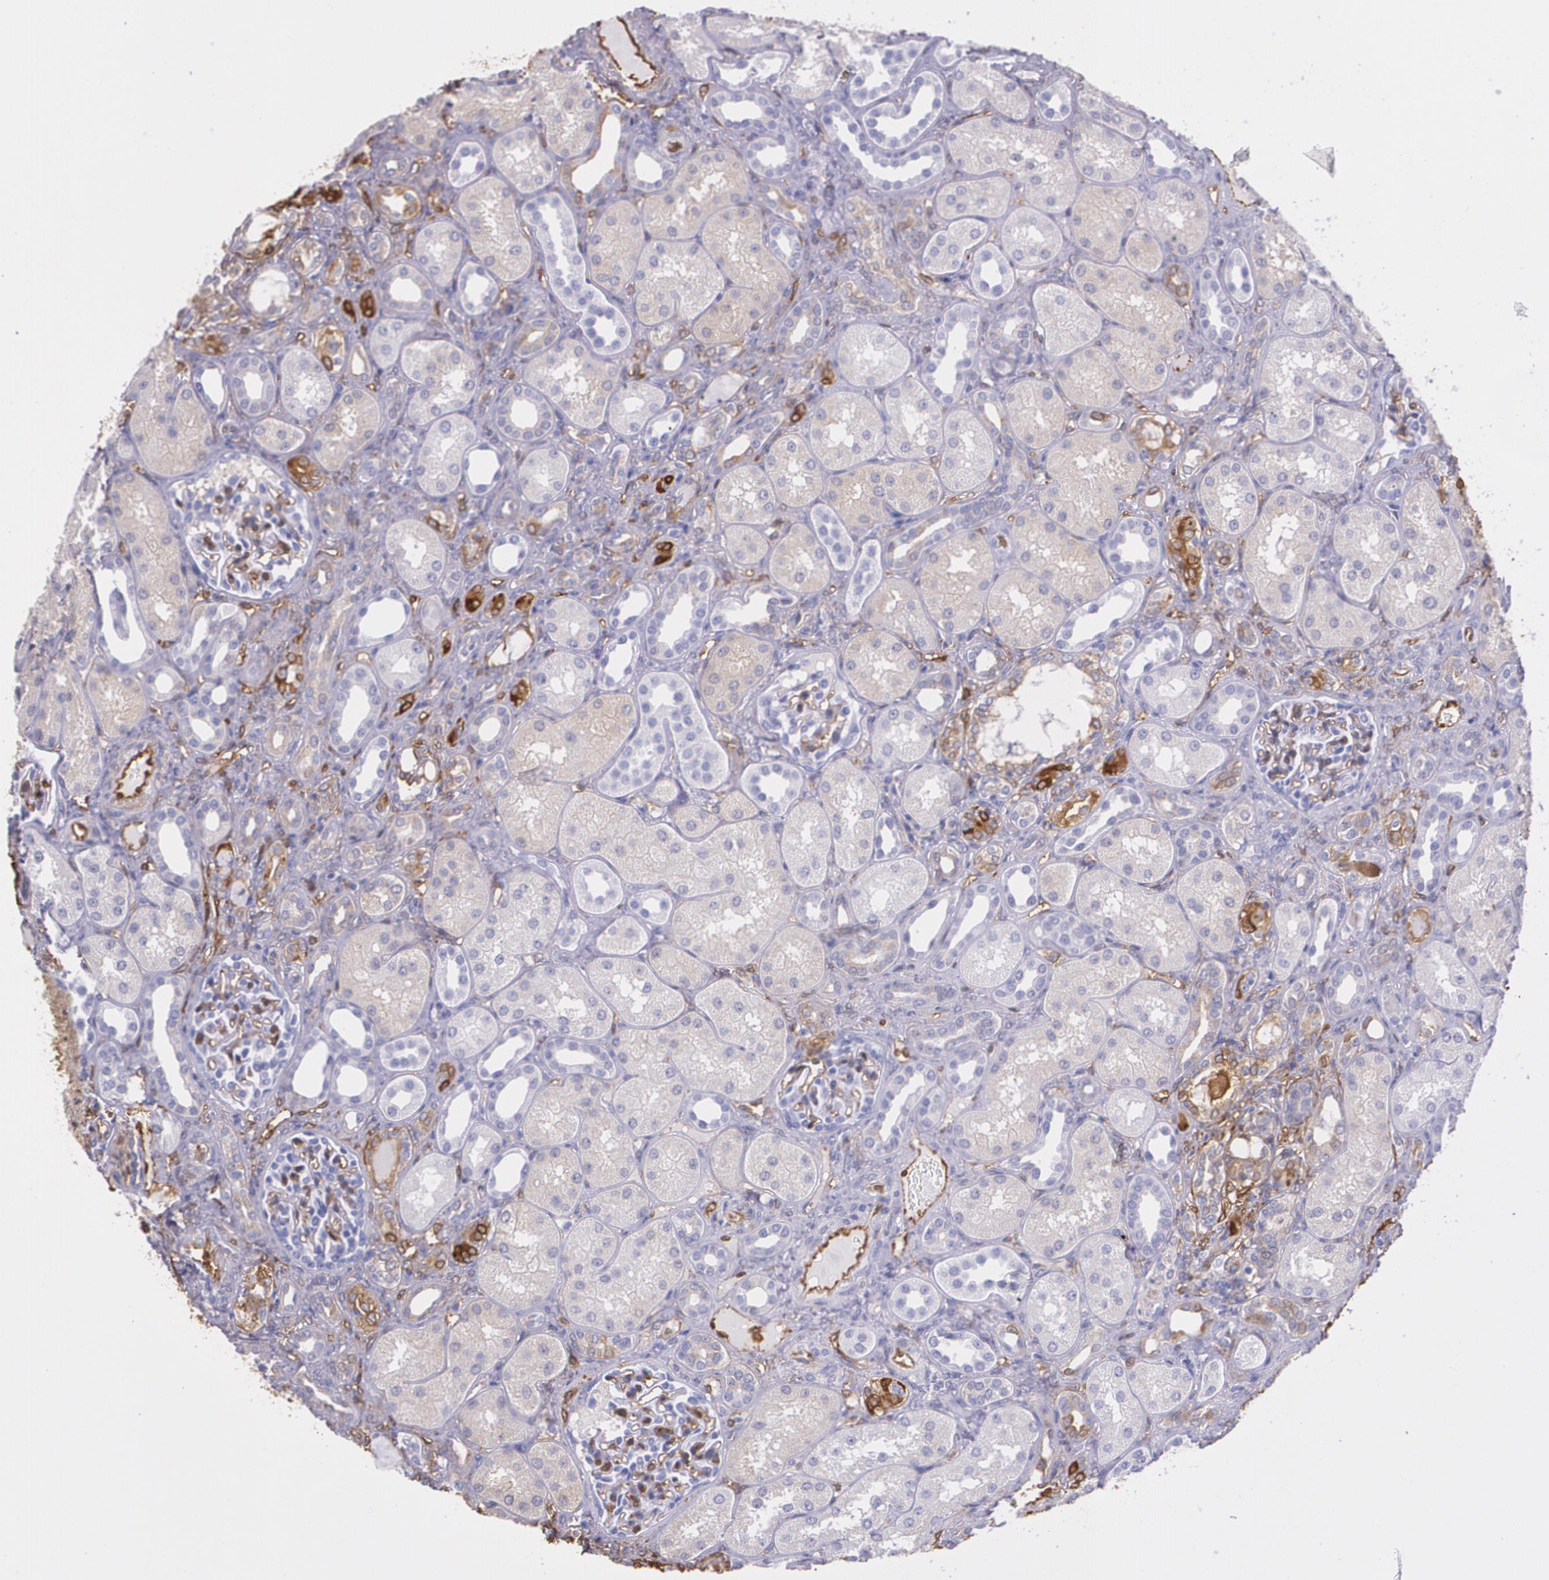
{"staining": {"intensity": "moderate", "quantity": "25%-75%", "location": "cytoplasmic/membranous"}, "tissue": "kidney", "cell_type": "Cells in glomeruli", "image_type": "normal", "snomed": [{"axis": "morphology", "description": "Normal tissue, NOS"}, {"axis": "topography", "description": "Kidney"}], "caption": "Cells in glomeruli reveal medium levels of moderate cytoplasmic/membranous positivity in about 25%-75% of cells in benign kidney.", "gene": "MMP2", "patient": {"sex": "male", "age": 7}}